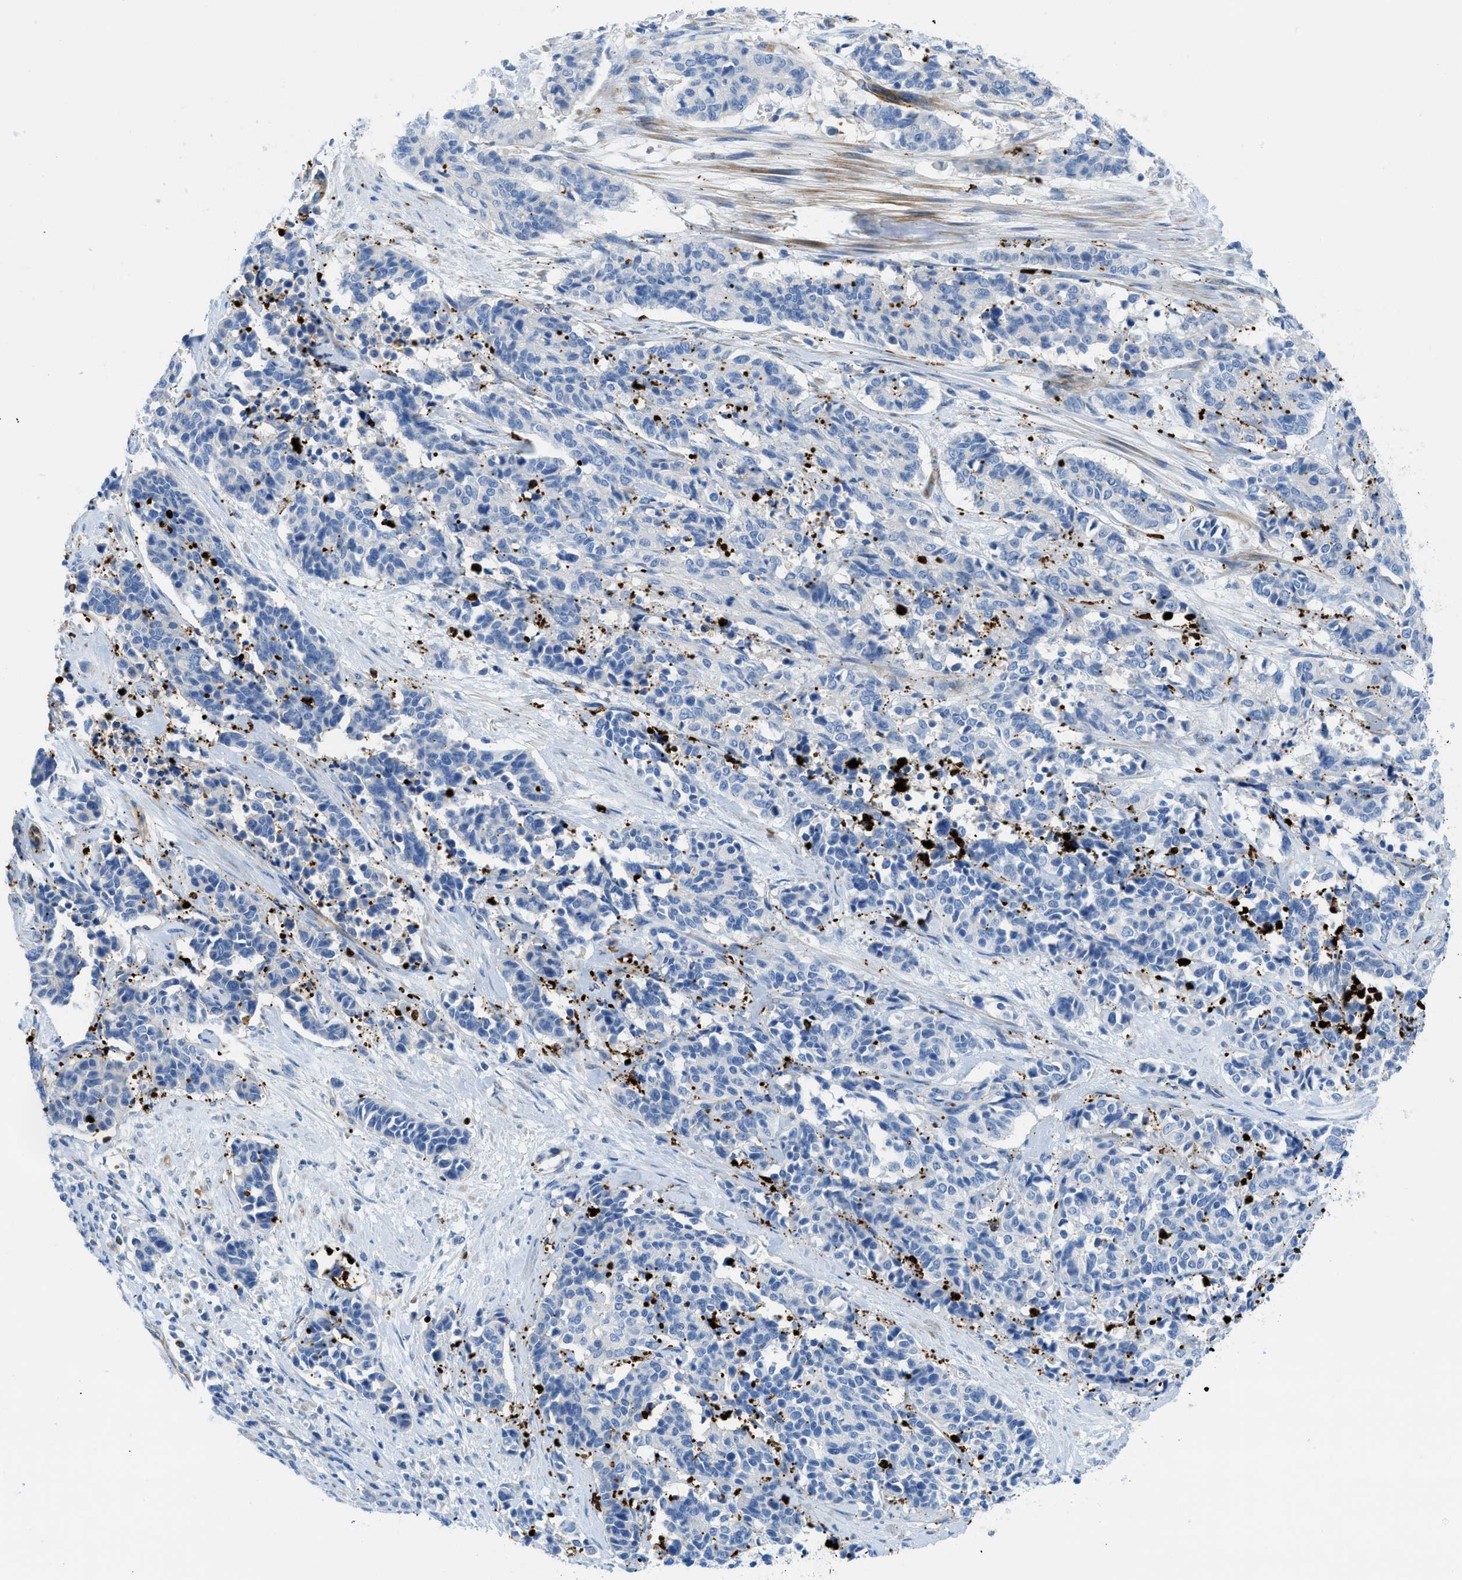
{"staining": {"intensity": "negative", "quantity": "none", "location": "none"}, "tissue": "cervical cancer", "cell_type": "Tumor cells", "image_type": "cancer", "snomed": [{"axis": "morphology", "description": "Squamous cell carcinoma, NOS"}, {"axis": "topography", "description": "Cervix"}], "caption": "This is an immunohistochemistry histopathology image of human cervical cancer (squamous cell carcinoma). There is no positivity in tumor cells.", "gene": "XCR1", "patient": {"sex": "female", "age": 35}}